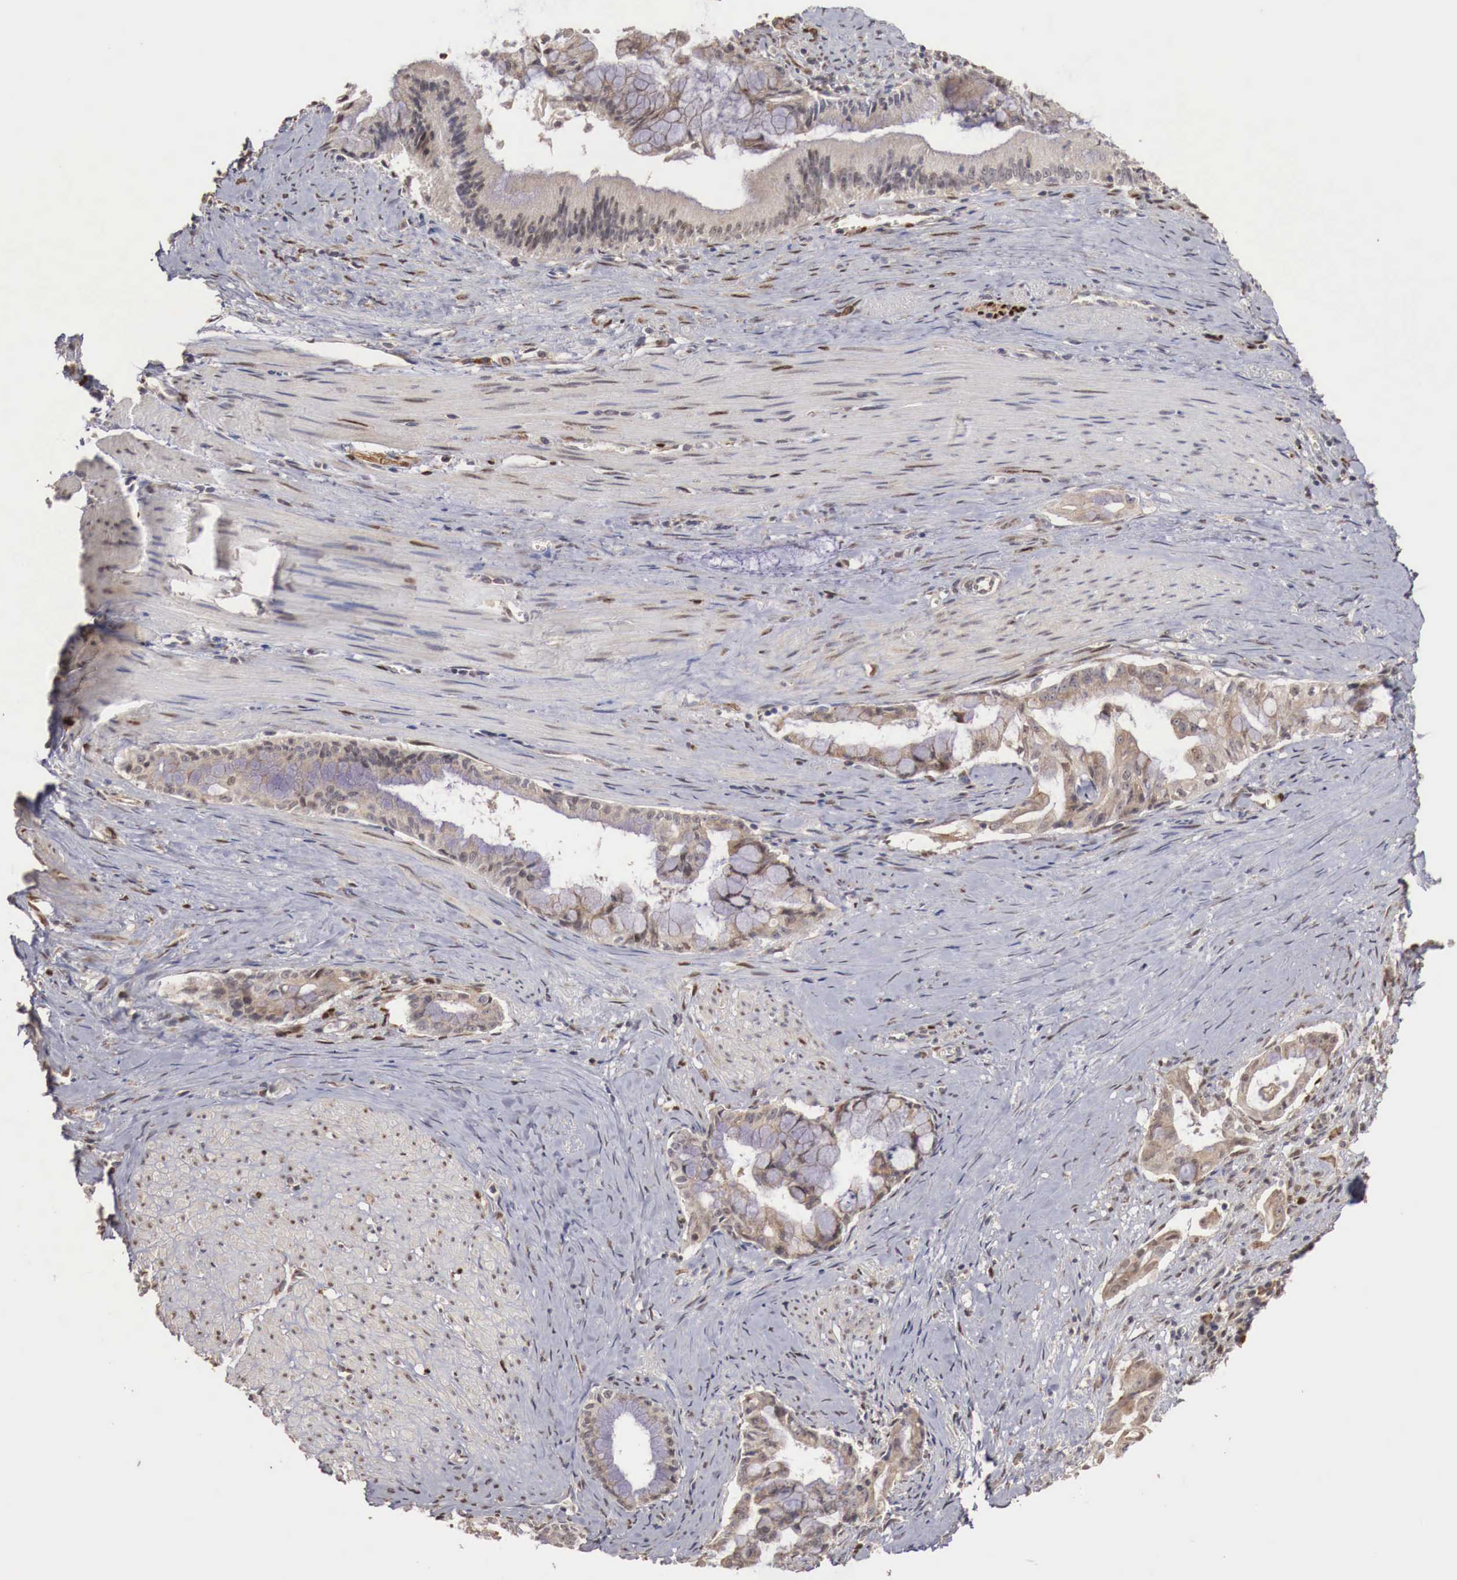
{"staining": {"intensity": "negative", "quantity": "none", "location": "none"}, "tissue": "pancreatic cancer", "cell_type": "Tumor cells", "image_type": "cancer", "snomed": [{"axis": "morphology", "description": "Adenocarcinoma, NOS"}, {"axis": "topography", "description": "Pancreas"}], "caption": "There is no significant positivity in tumor cells of pancreatic cancer (adenocarcinoma).", "gene": "KHDRBS2", "patient": {"sex": "male", "age": 59}}